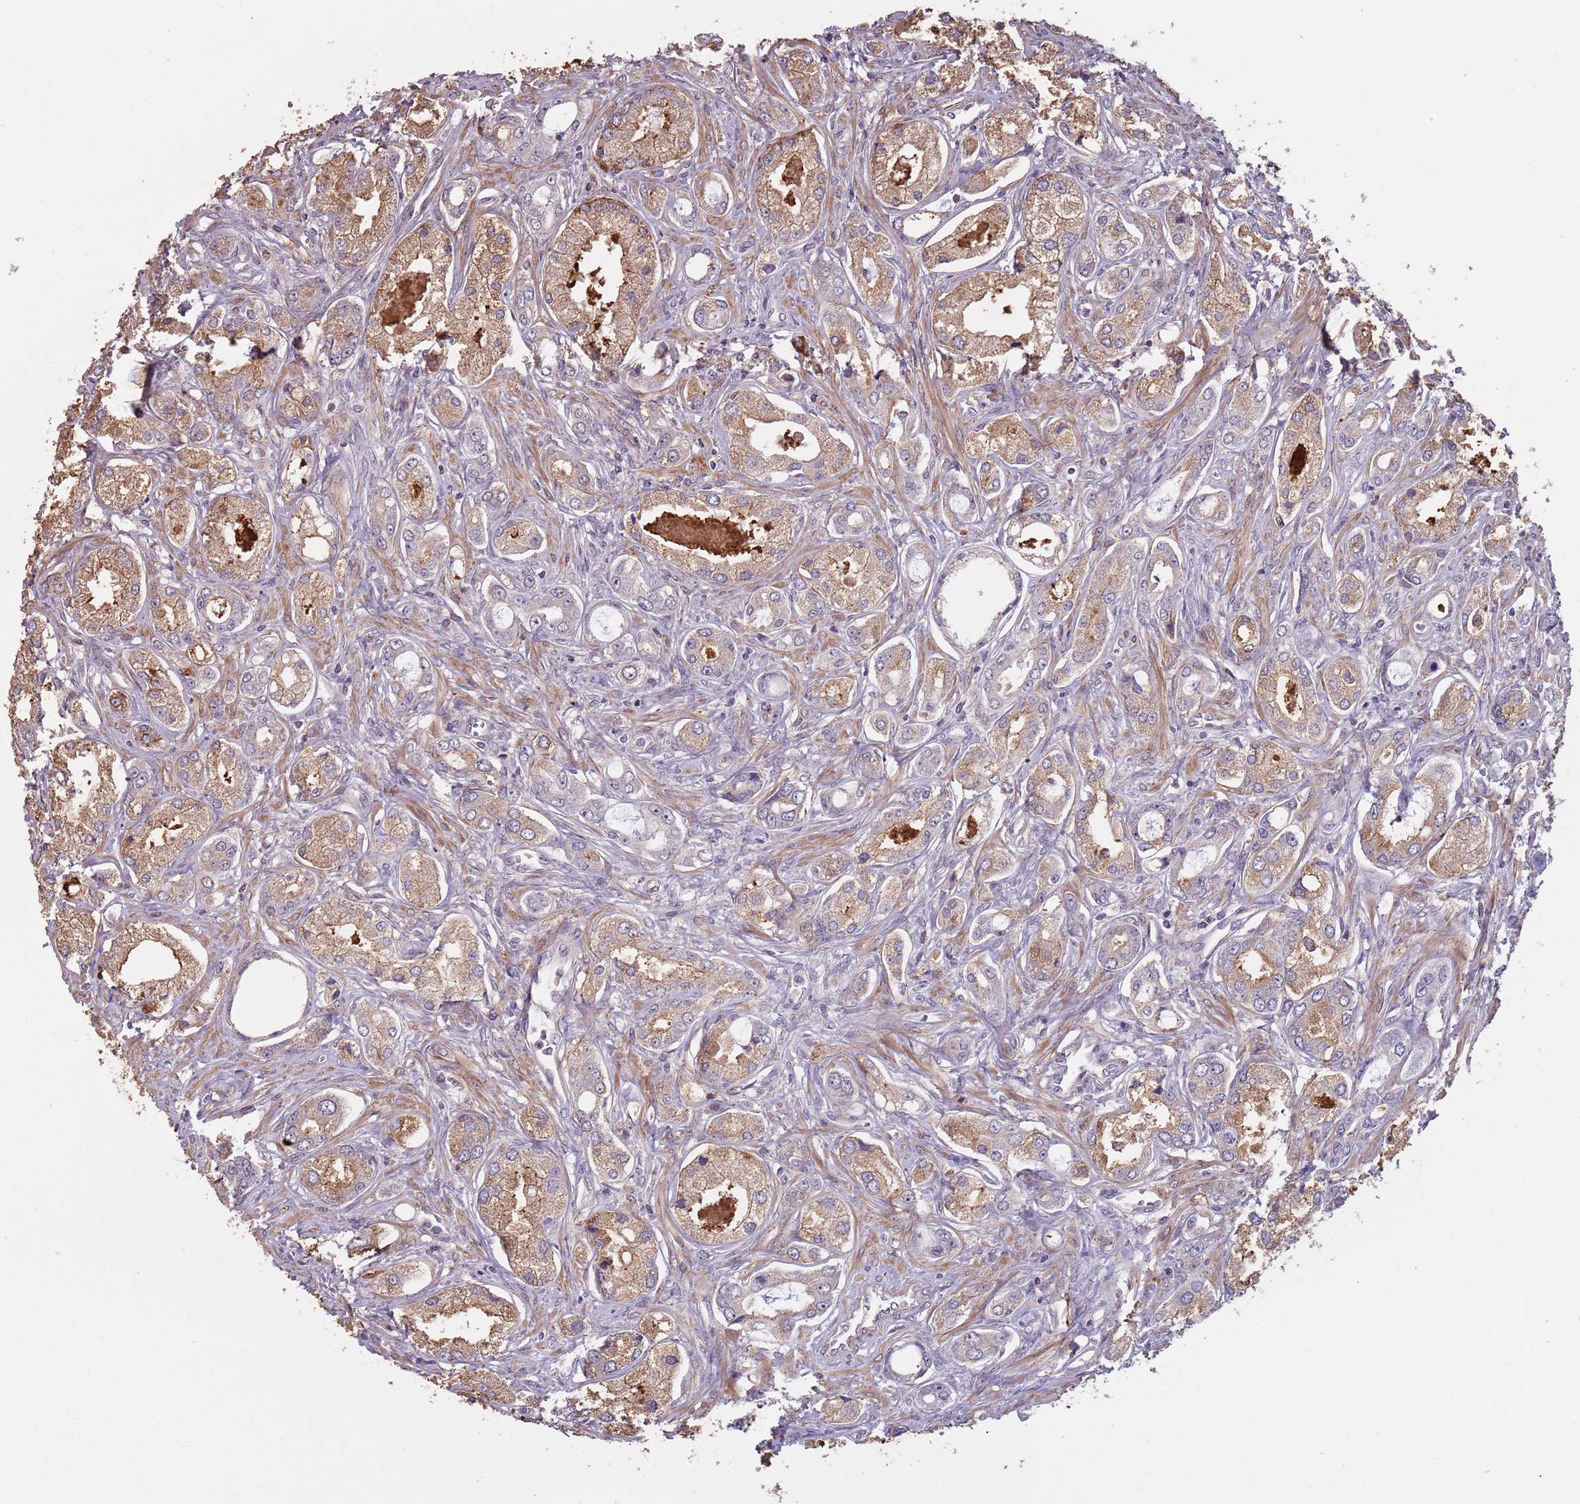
{"staining": {"intensity": "moderate", "quantity": "<25%", "location": "cytoplasmic/membranous"}, "tissue": "prostate cancer", "cell_type": "Tumor cells", "image_type": "cancer", "snomed": [{"axis": "morphology", "description": "Adenocarcinoma, Low grade"}, {"axis": "topography", "description": "Prostate"}], "caption": "Immunohistochemical staining of human low-grade adenocarcinoma (prostate) demonstrates moderate cytoplasmic/membranous protein expression in approximately <25% of tumor cells.", "gene": "MBD3L1", "patient": {"sex": "male", "age": 68}}